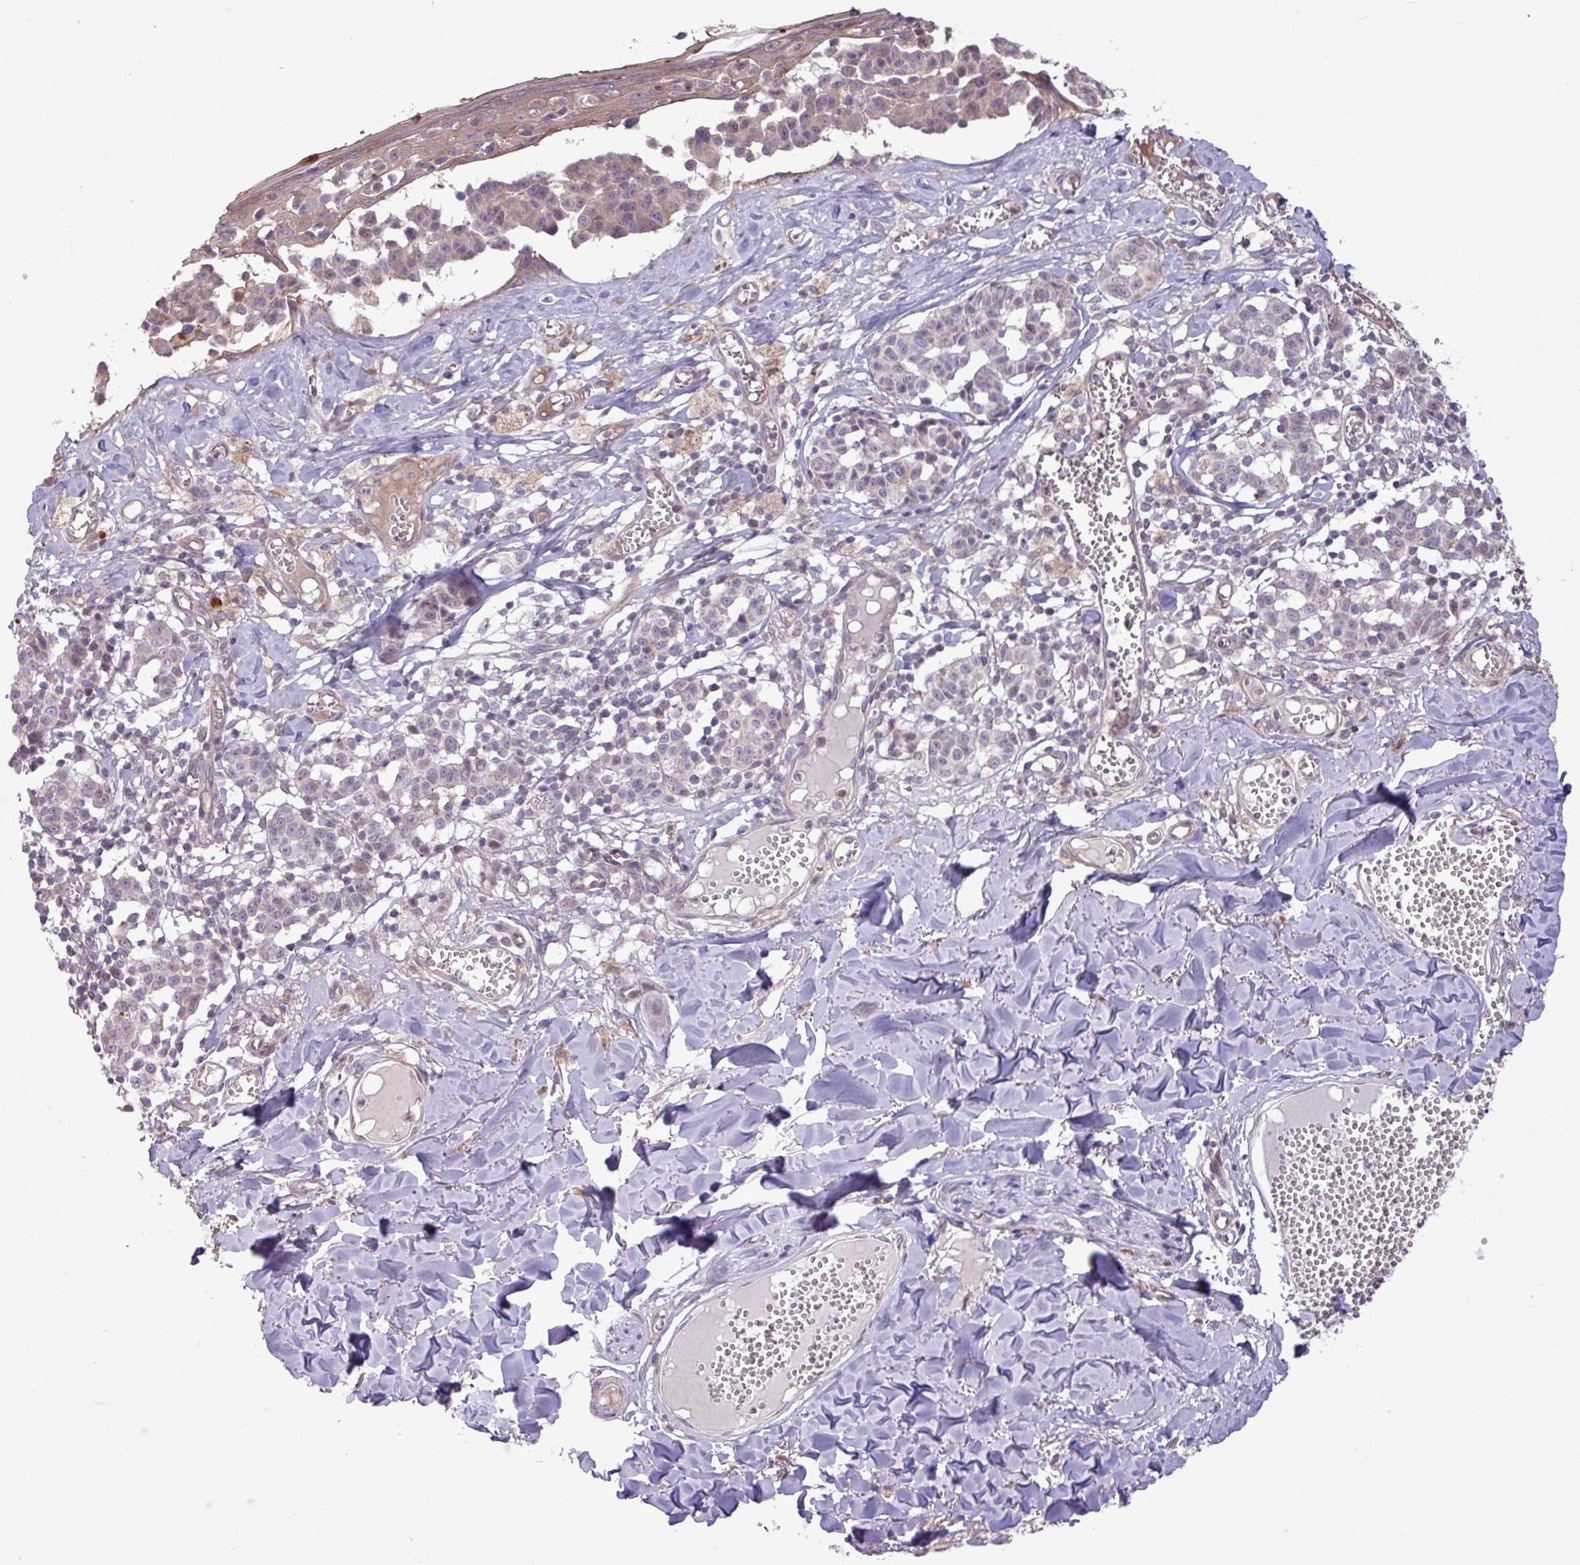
{"staining": {"intensity": "weak", "quantity": "<25%", "location": "cytoplasmic/membranous"}, "tissue": "melanoma", "cell_type": "Tumor cells", "image_type": "cancer", "snomed": [{"axis": "morphology", "description": "Malignant melanoma, NOS"}, {"axis": "topography", "description": "Skin"}], "caption": "A high-resolution image shows IHC staining of melanoma, which shows no significant expression in tumor cells.", "gene": "PDPR", "patient": {"sex": "female", "age": 43}}